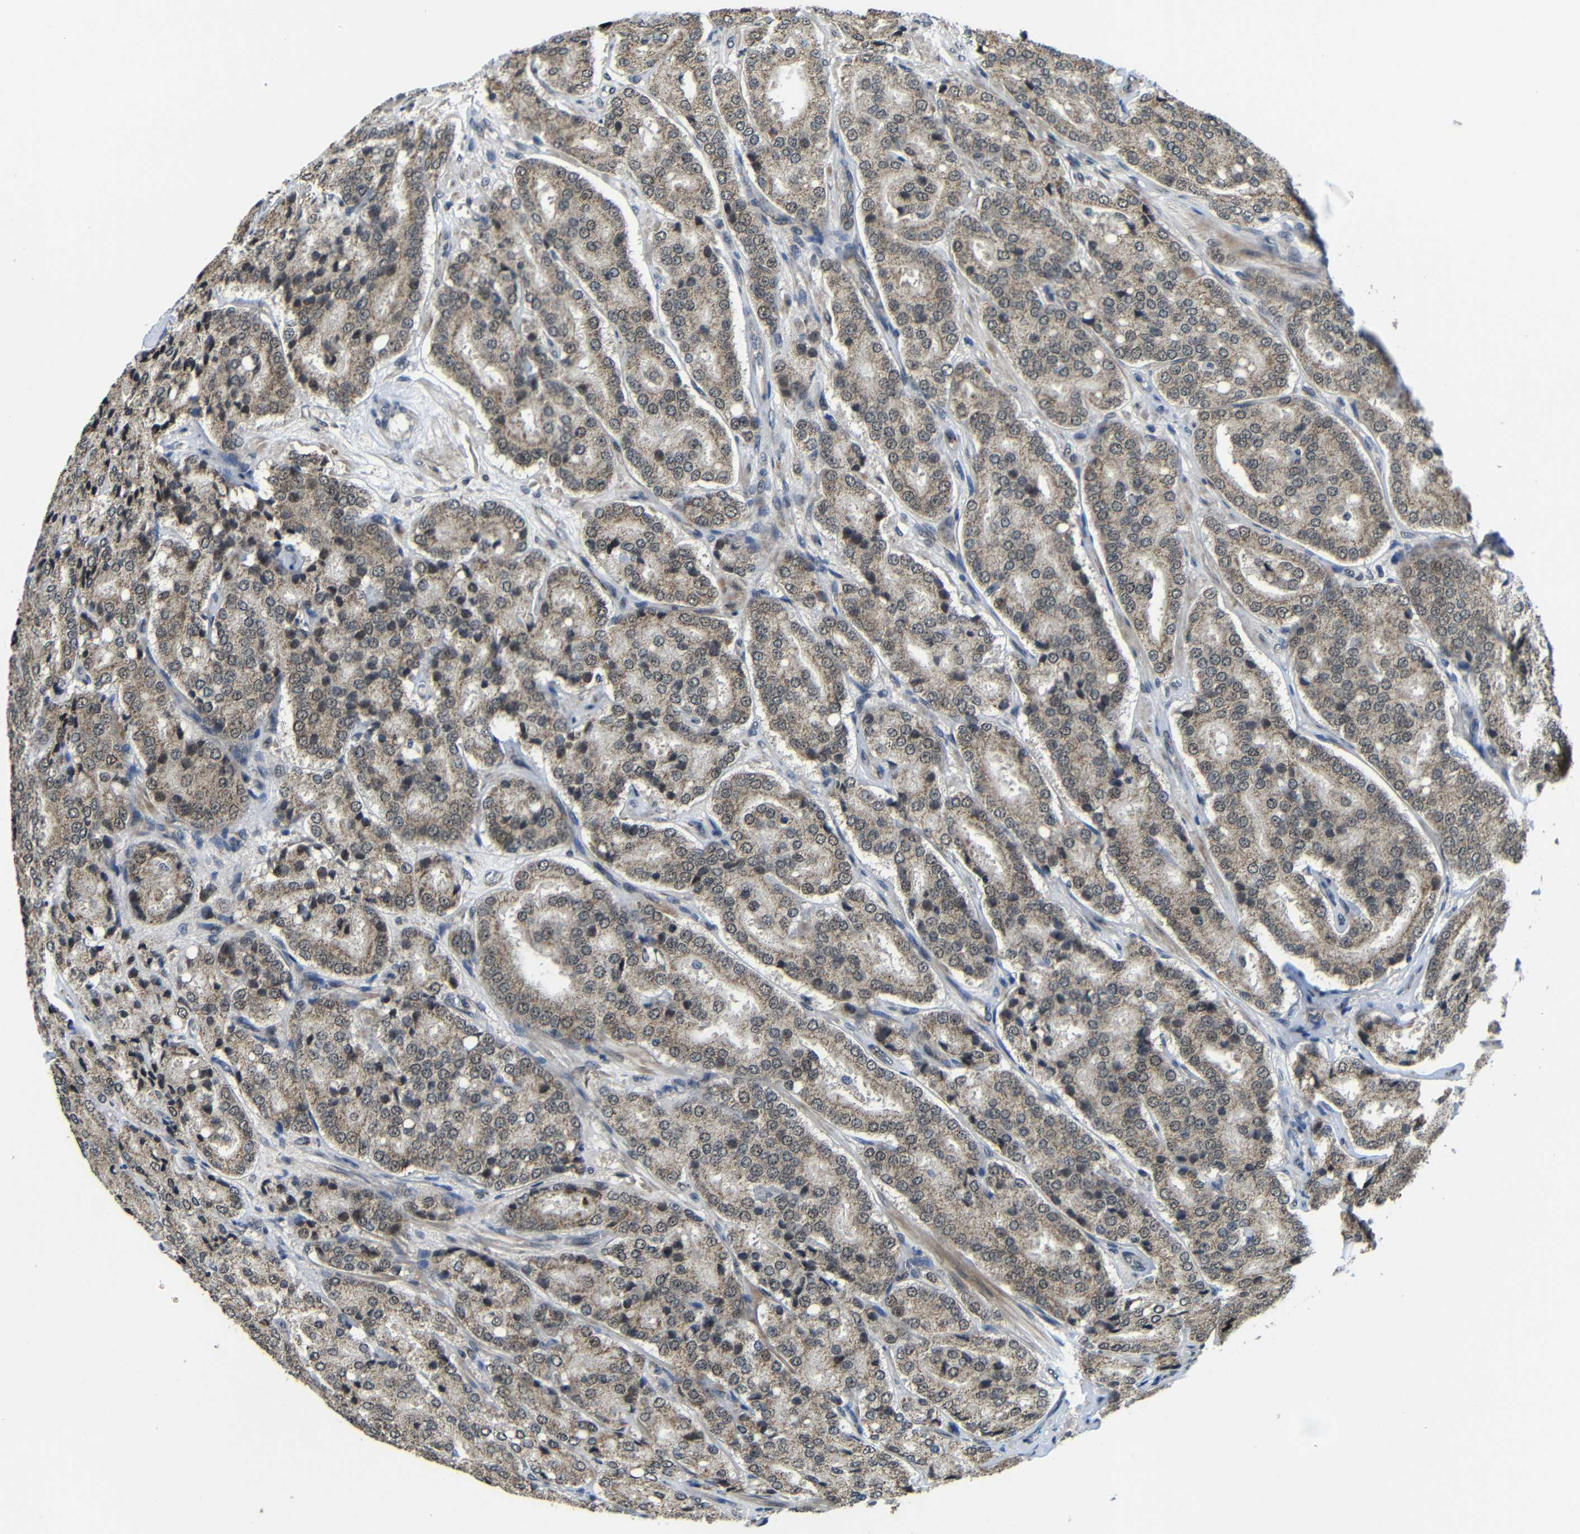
{"staining": {"intensity": "moderate", "quantity": "25%-75%", "location": "cytoplasmic/membranous"}, "tissue": "prostate cancer", "cell_type": "Tumor cells", "image_type": "cancer", "snomed": [{"axis": "morphology", "description": "Adenocarcinoma, High grade"}, {"axis": "topography", "description": "Prostate"}], "caption": "A medium amount of moderate cytoplasmic/membranous positivity is present in approximately 25%-75% of tumor cells in high-grade adenocarcinoma (prostate) tissue.", "gene": "FAM172A", "patient": {"sex": "male", "age": 65}}